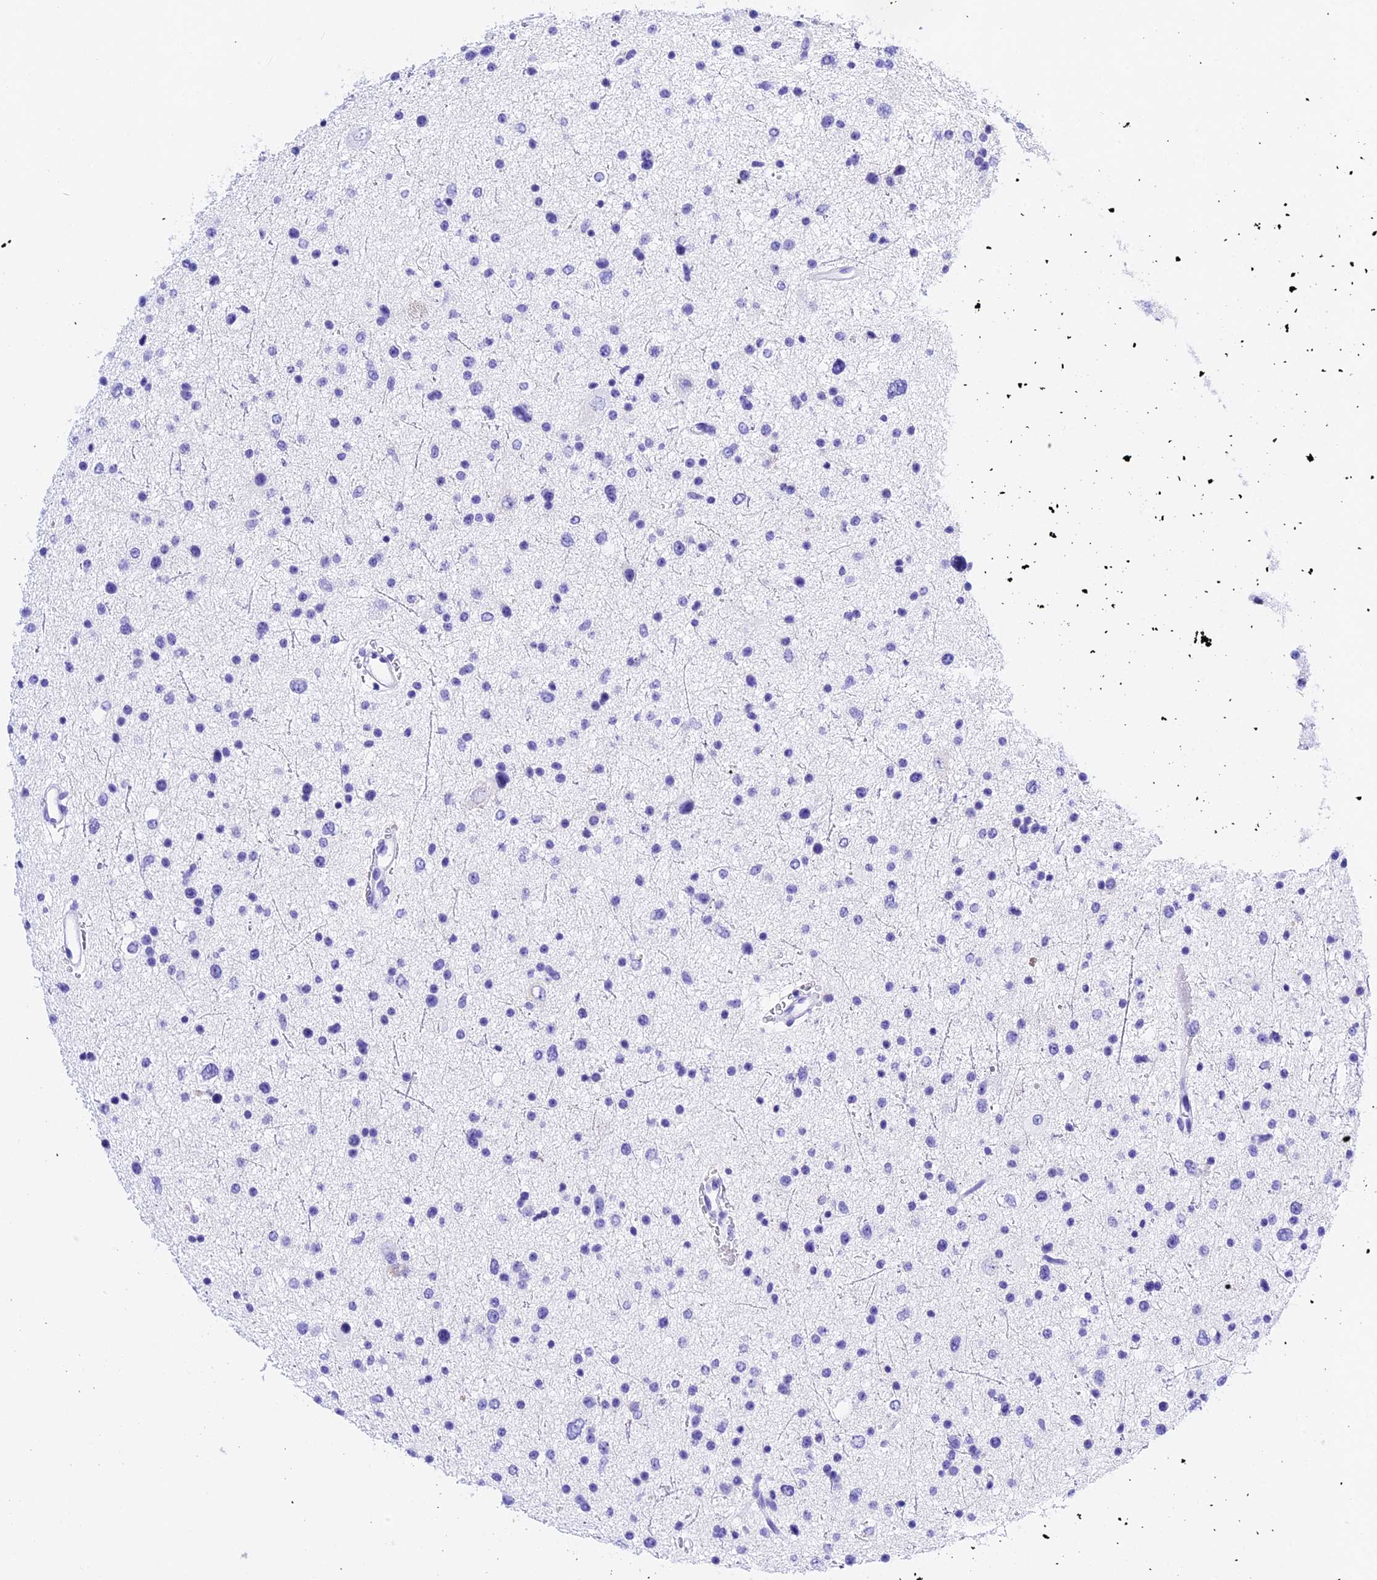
{"staining": {"intensity": "negative", "quantity": "none", "location": "none"}, "tissue": "glioma", "cell_type": "Tumor cells", "image_type": "cancer", "snomed": [{"axis": "morphology", "description": "Glioma, malignant, Low grade"}, {"axis": "topography", "description": "Brain"}], "caption": "IHC of malignant glioma (low-grade) demonstrates no positivity in tumor cells.", "gene": "PSG11", "patient": {"sex": "female", "age": 37}}